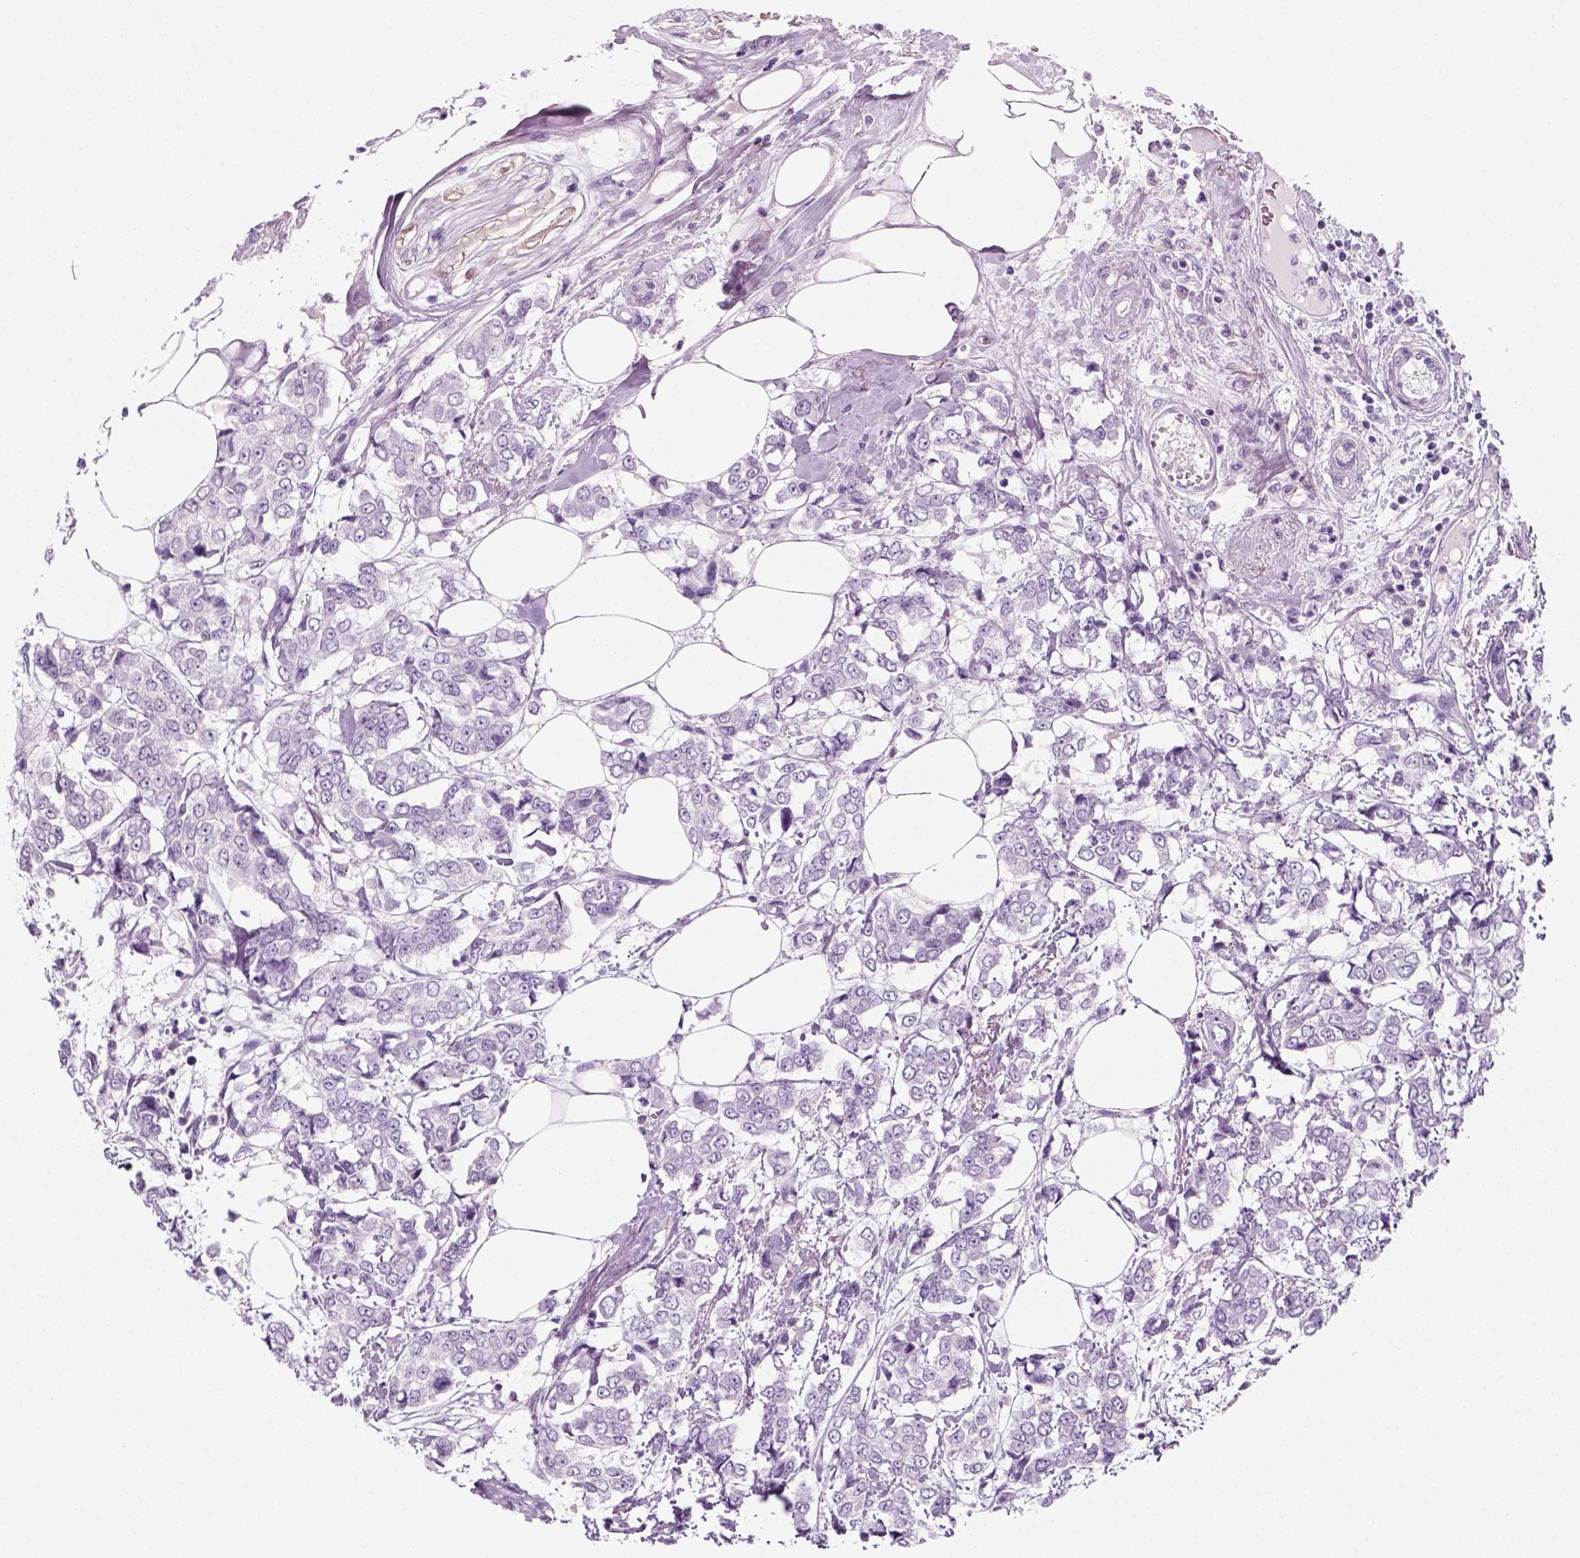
{"staining": {"intensity": "negative", "quantity": "none", "location": "none"}, "tissue": "breast cancer", "cell_type": "Tumor cells", "image_type": "cancer", "snomed": [{"axis": "morphology", "description": "Duct carcinoma"}, {"axis": "topography", "description": "Breast"}], "caption": "The image displays no staining of tumor cells in infiltrating ductal carcinoma (breast). Nuclei are stained in blue.", "gene": "KRTAP11-1", "patient": {"sex": "female", "age": 94}}